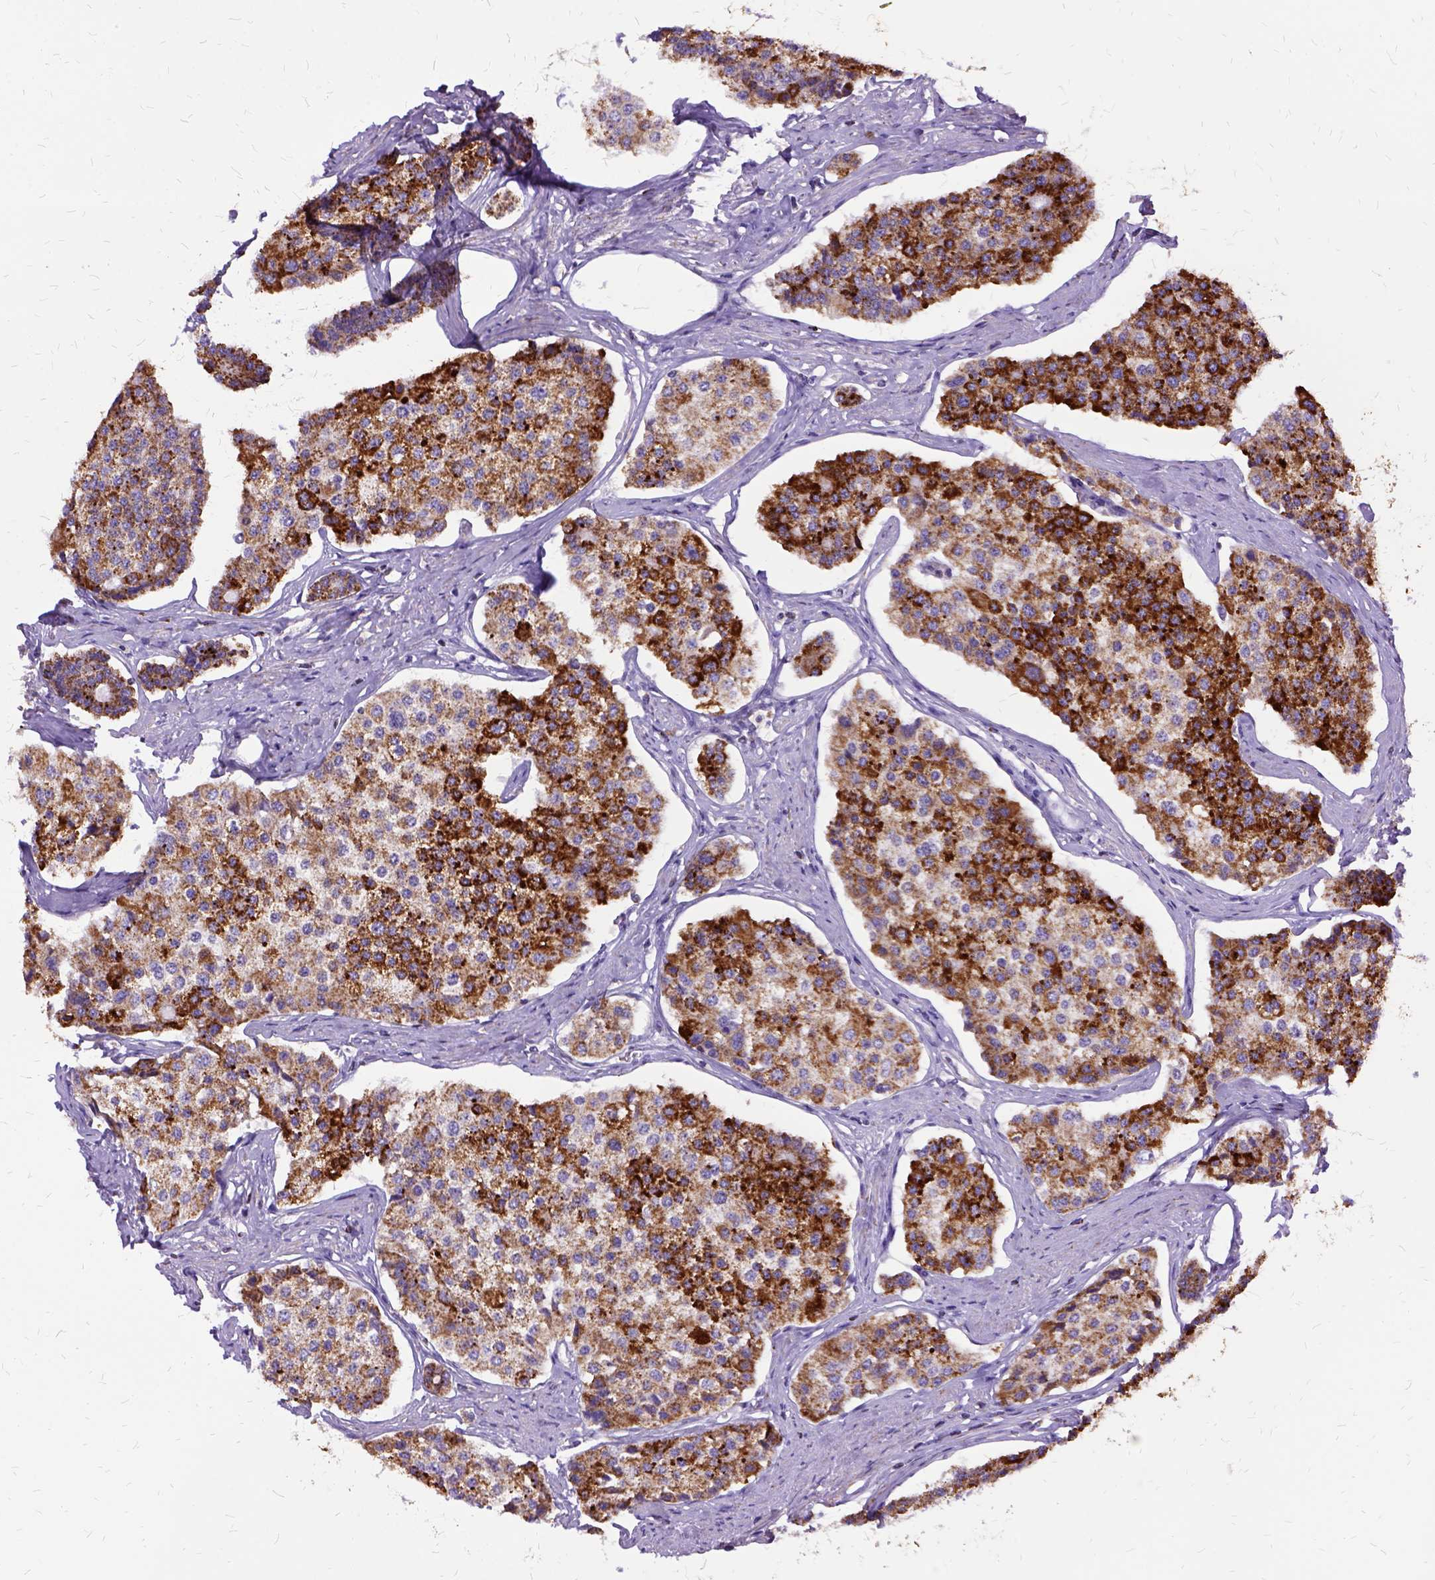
{"staining": {"intensity": "strong", "quantity": "25%-75%", "location": "cytoplasmic/membranous"}, "tissue": "carcinoid", "cell_type": "Tumor cells", "image_type": "cancer", "snomed": [{"axis": "morphology", "description": "Carcinoid, malignant, NOS"}, {"axis": "topography", "description": "Small intestine"}], "caption": "Human carcinoid (malignant) stained with a brown dye exhibits strong cytoplasmic/membranous positive positivity in about 25%-75% of tumor cells.", "gene": "OXCT1", "patient": {"sex": "female", "age": 65}}